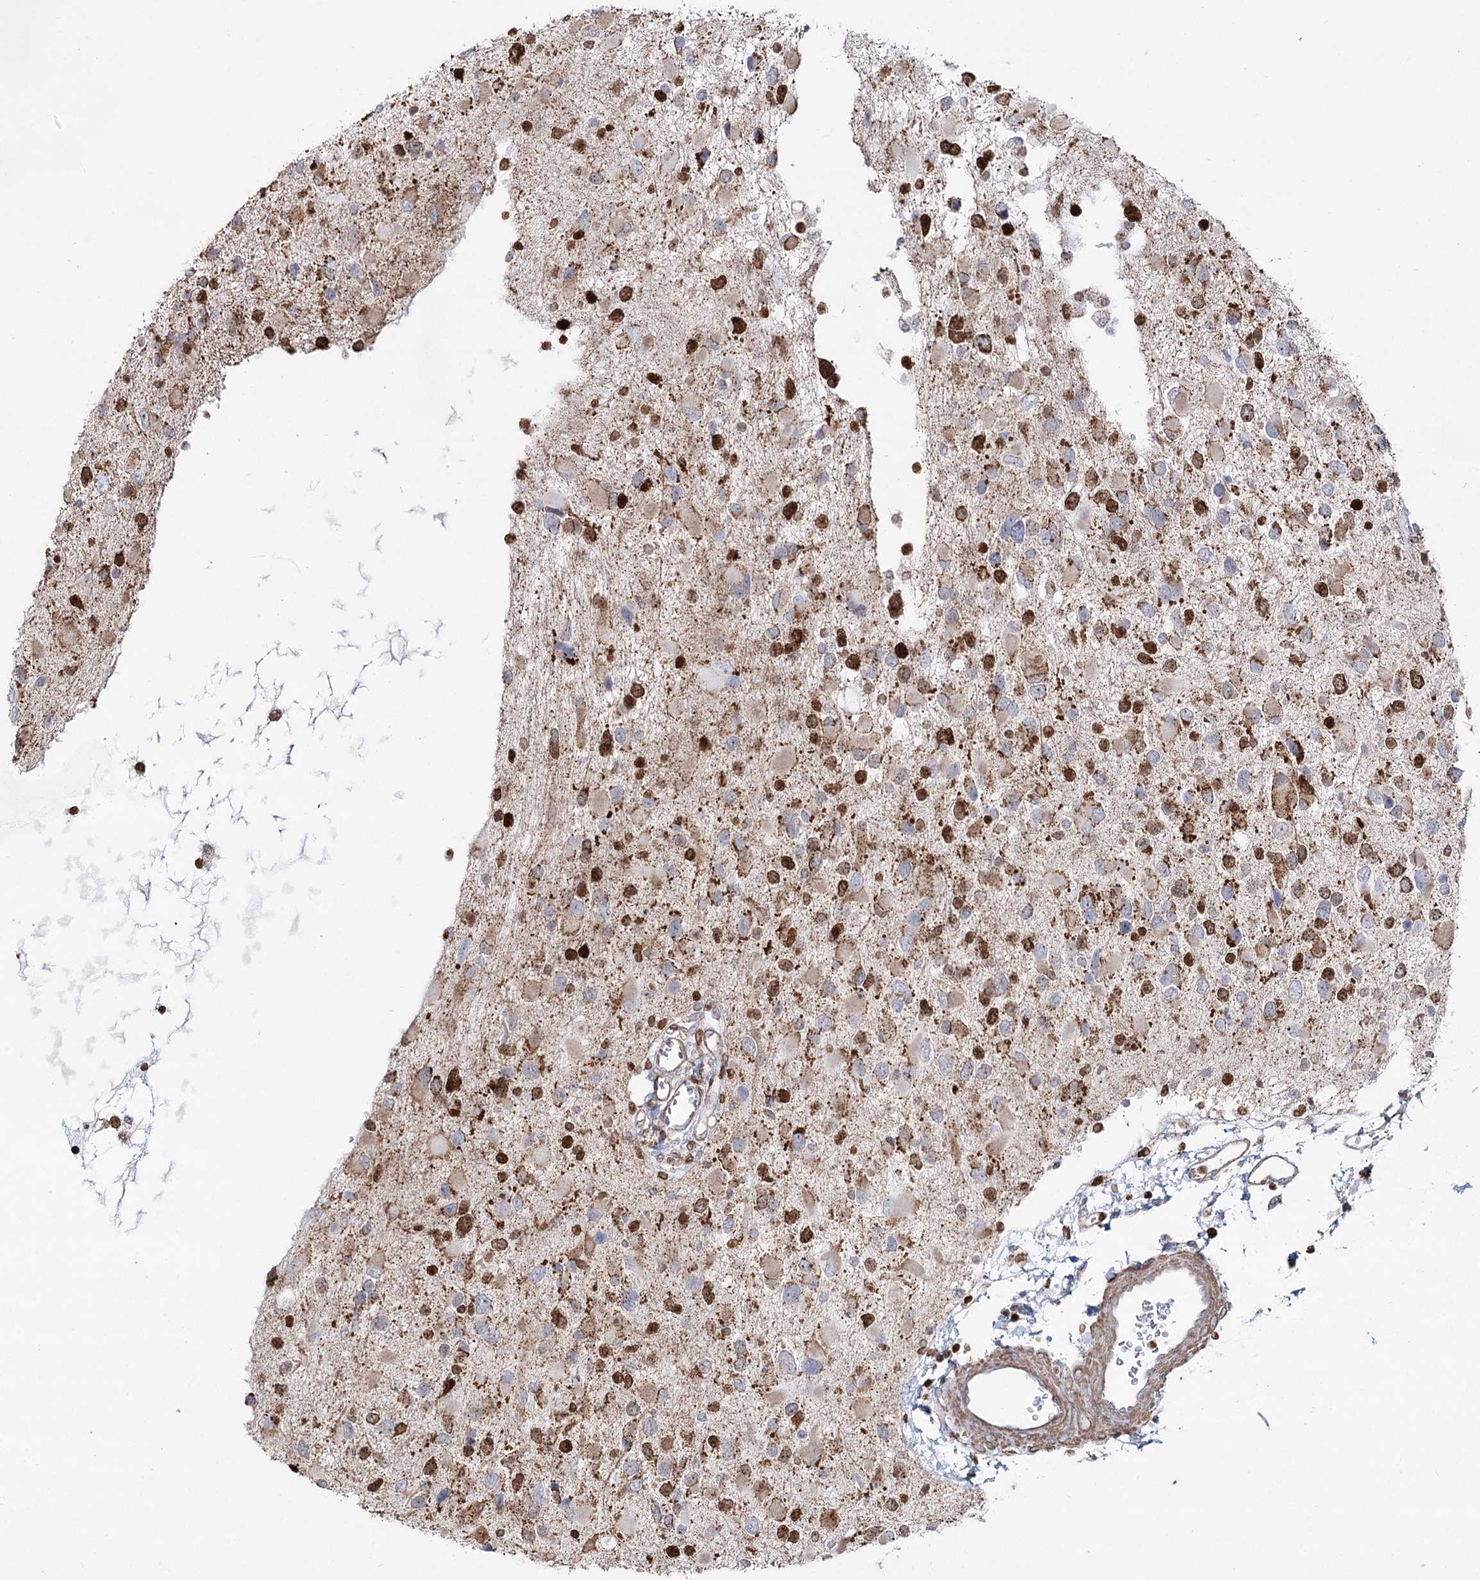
{"staining": {"intensity": "strong", "quantity": "<25%", "location": "cytoplasmic/membranous,nuclear"}, "tissue": "glioma", "cell_type": "Tumor cells", "image_type": "cancer", "snomed": [{"axis": "morphology", "description": "Glioma, malignant, High grade"}, {"axis": "topography", "description": "Brain"}], "caption": "The micrograph shows a brown stain indicating the presence of a protein in the cytoplasmic/membranous and nuclear of tumor cells in malignant high-grade glioma.", "gene": "PDHX", "patient": {"sex": "male", "age": 53}}